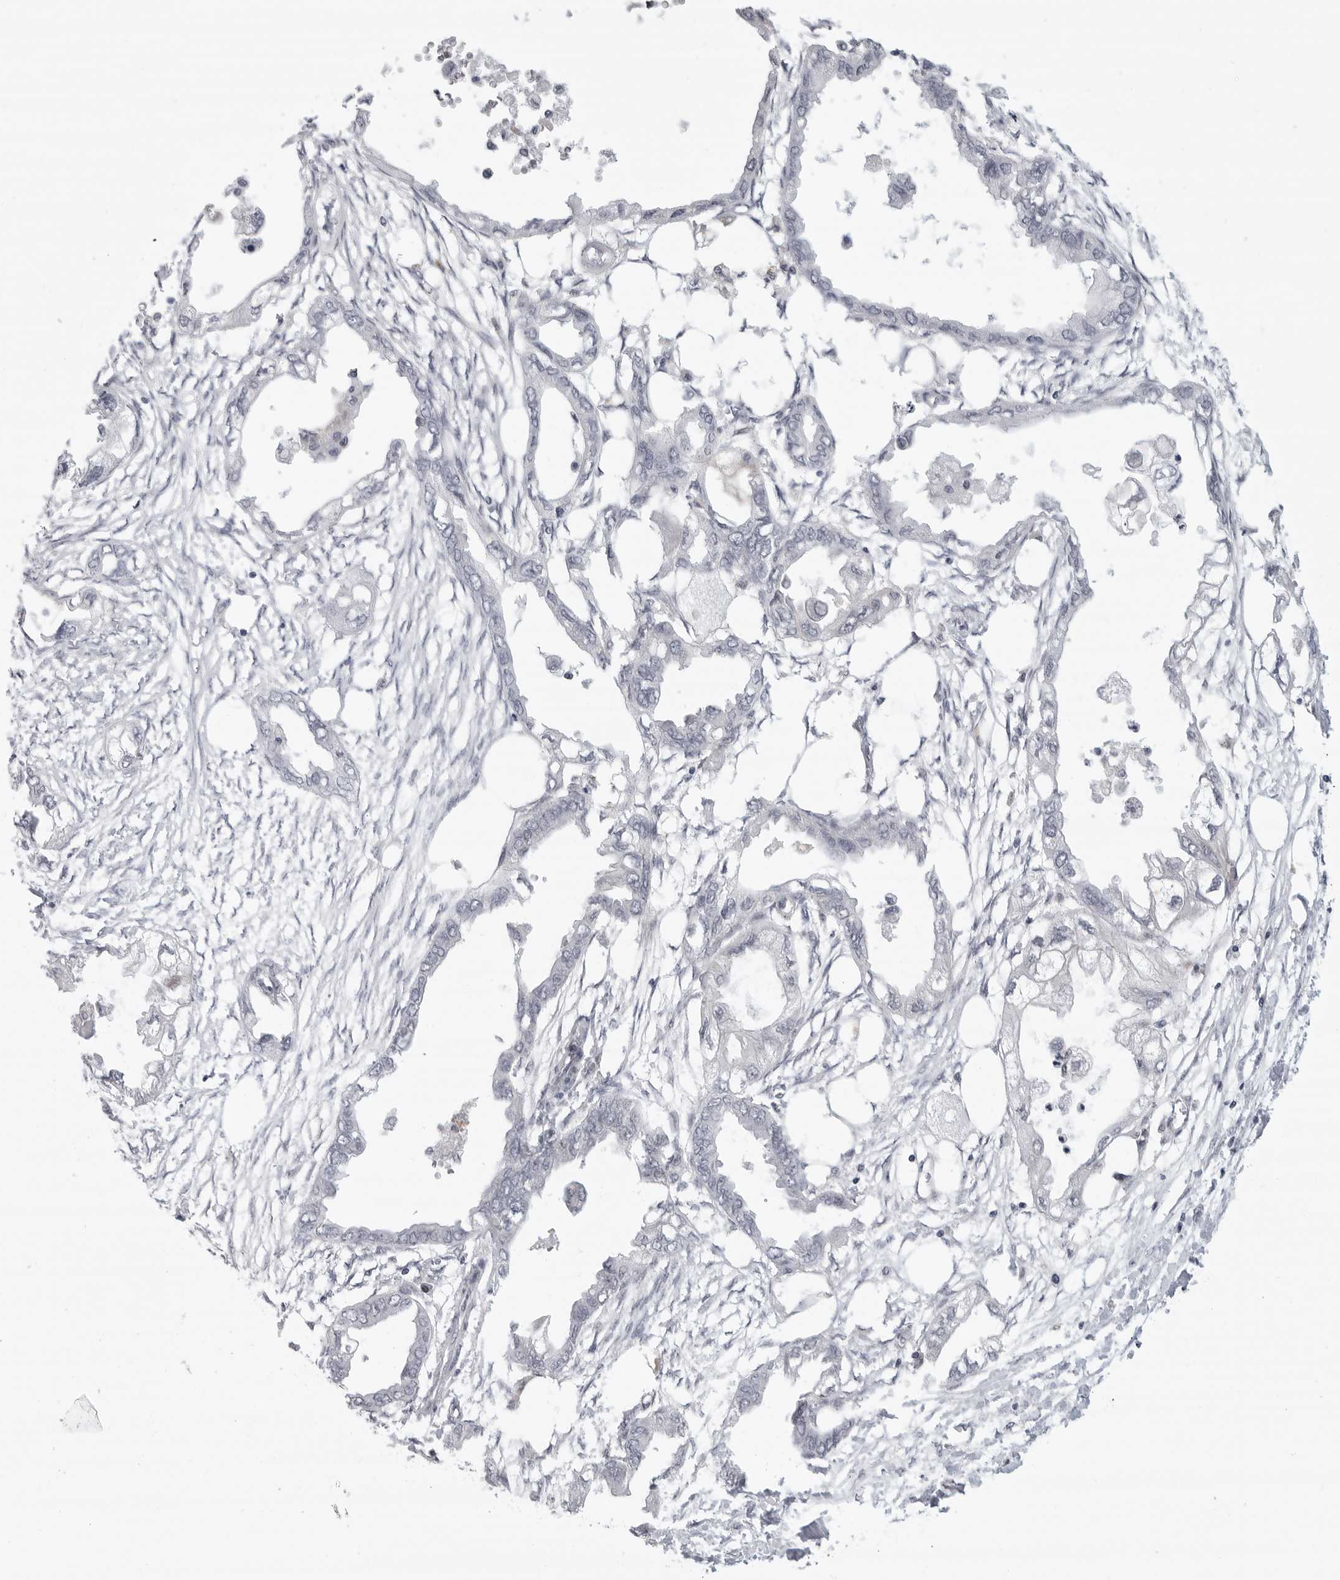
{"staining": {"intensity": "negative", "quantity": "none", "location": "none"}, "tissue": "endometrial cancer", "cell_type": "Tumor cells", "image_type": "cancer", "snomed": [{"axis": "morphology", "description": "Adenocarcinoma, NOS"}, {"axis": "morphology", "description": "Adenocarcinoma, metastatic, NOS"}, {"axis": "topography", "description": "Adipose tissue"}, {"axis": "topography", "description": "Endometrium"}], "caption": "Human adenocarcinoma (endometrial) stained for a protein using immunohistochemistry reveals no expression in tumor cells.", "gene": "CEP295NL", "patient": {"sex": "female", "age": 67}}